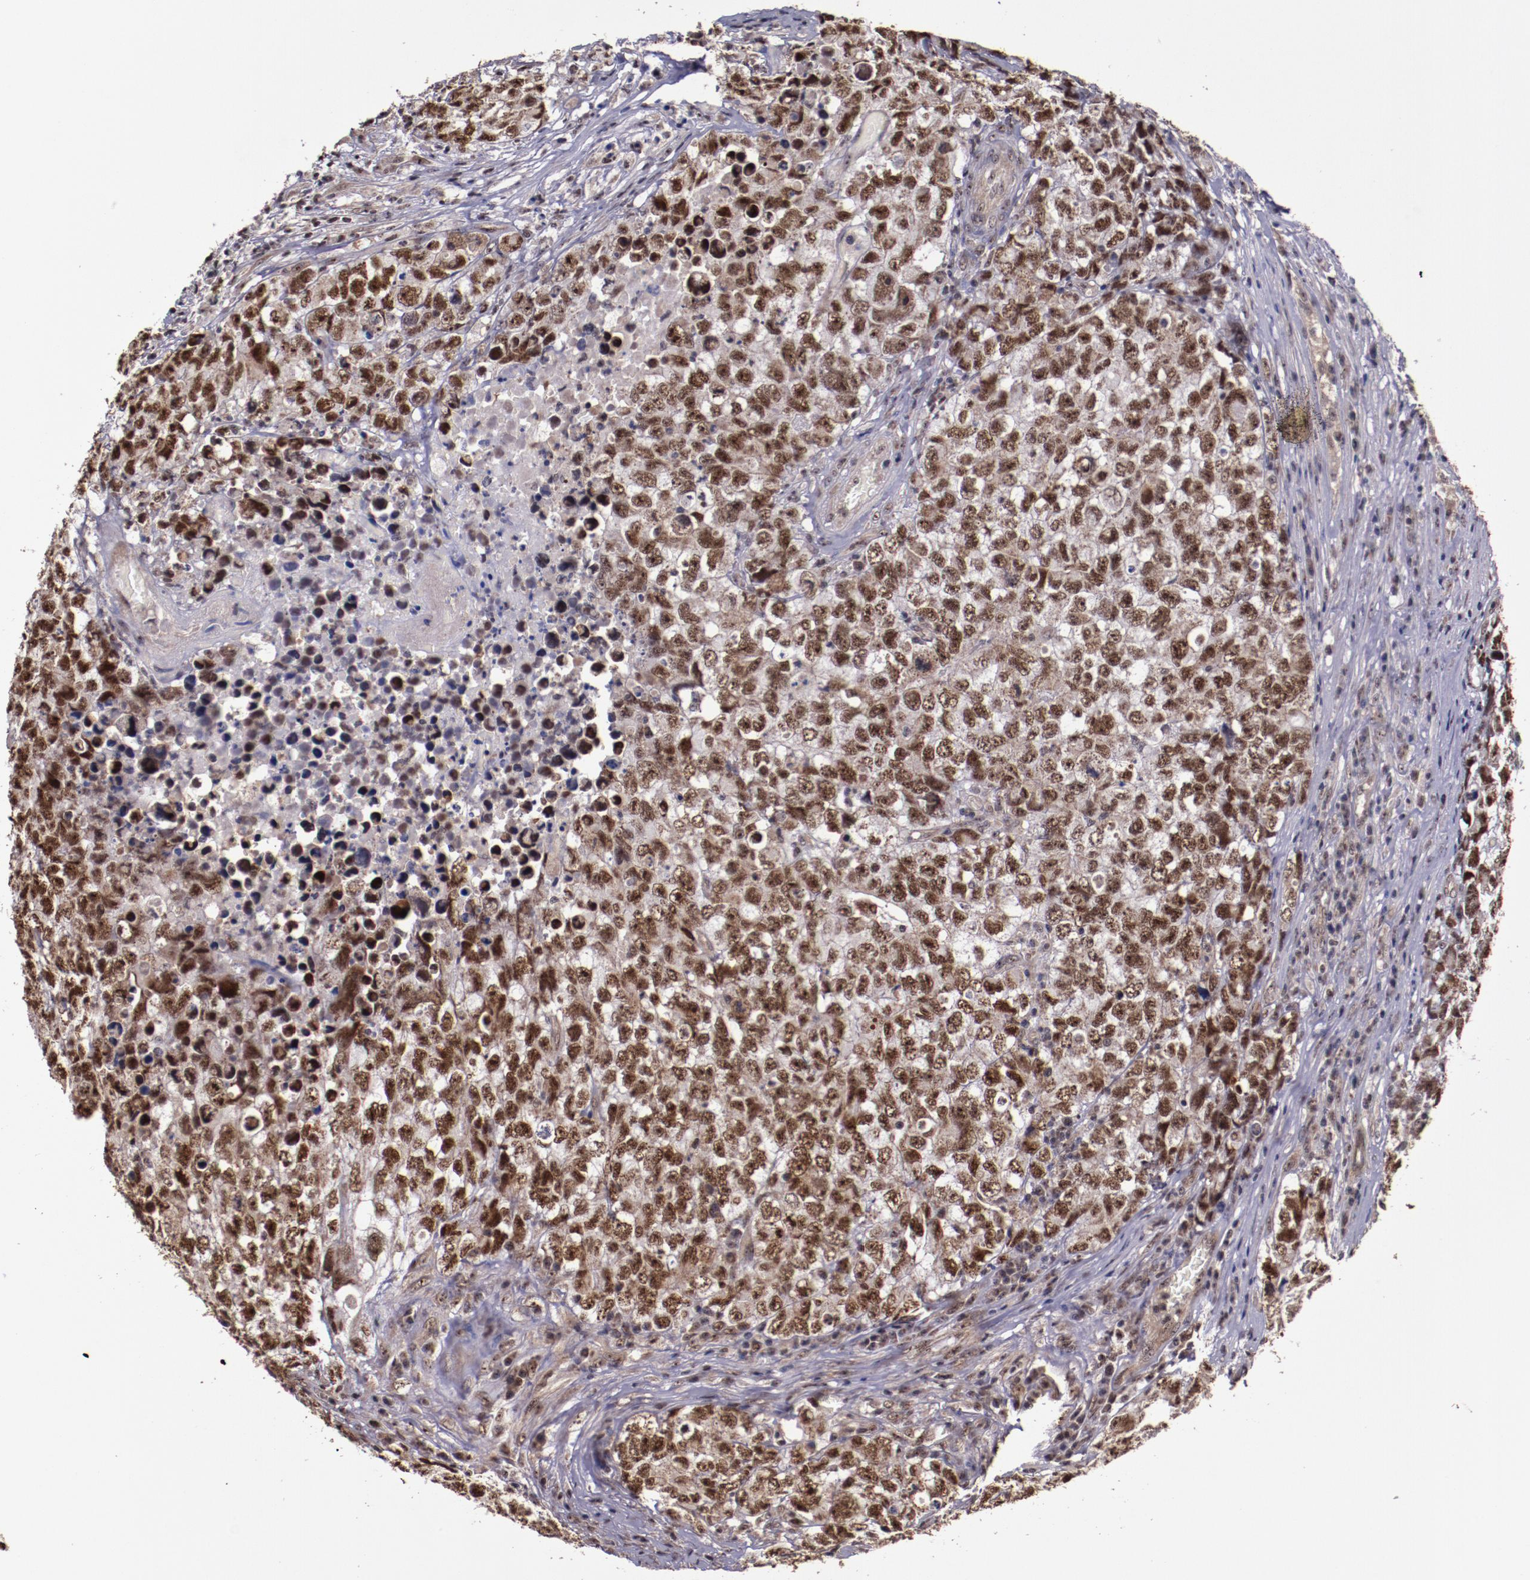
{"staining": {"intensity": "strong", "quantity": ">75%", "location": "cytoplasmic/membranous,nuclear"}, "tissue": "testis cancer", "cell_type": "Tumor cells", "image_type": "cancer", "snomed": [{"axis": "morphology", "description": "Carcinoma, Embryonal, NOS"}, {"axis": "topography", "description": "Testis"}], "caption": "Testis cancer (embryonal carcinoma) stained for a protein (brown) reveals strong cytoplasmic/membranous and nuclear positive positivity in about >75% of tumor cells.", "gene": "CECR2", "patient": {"sex": "male", "age": 31}}